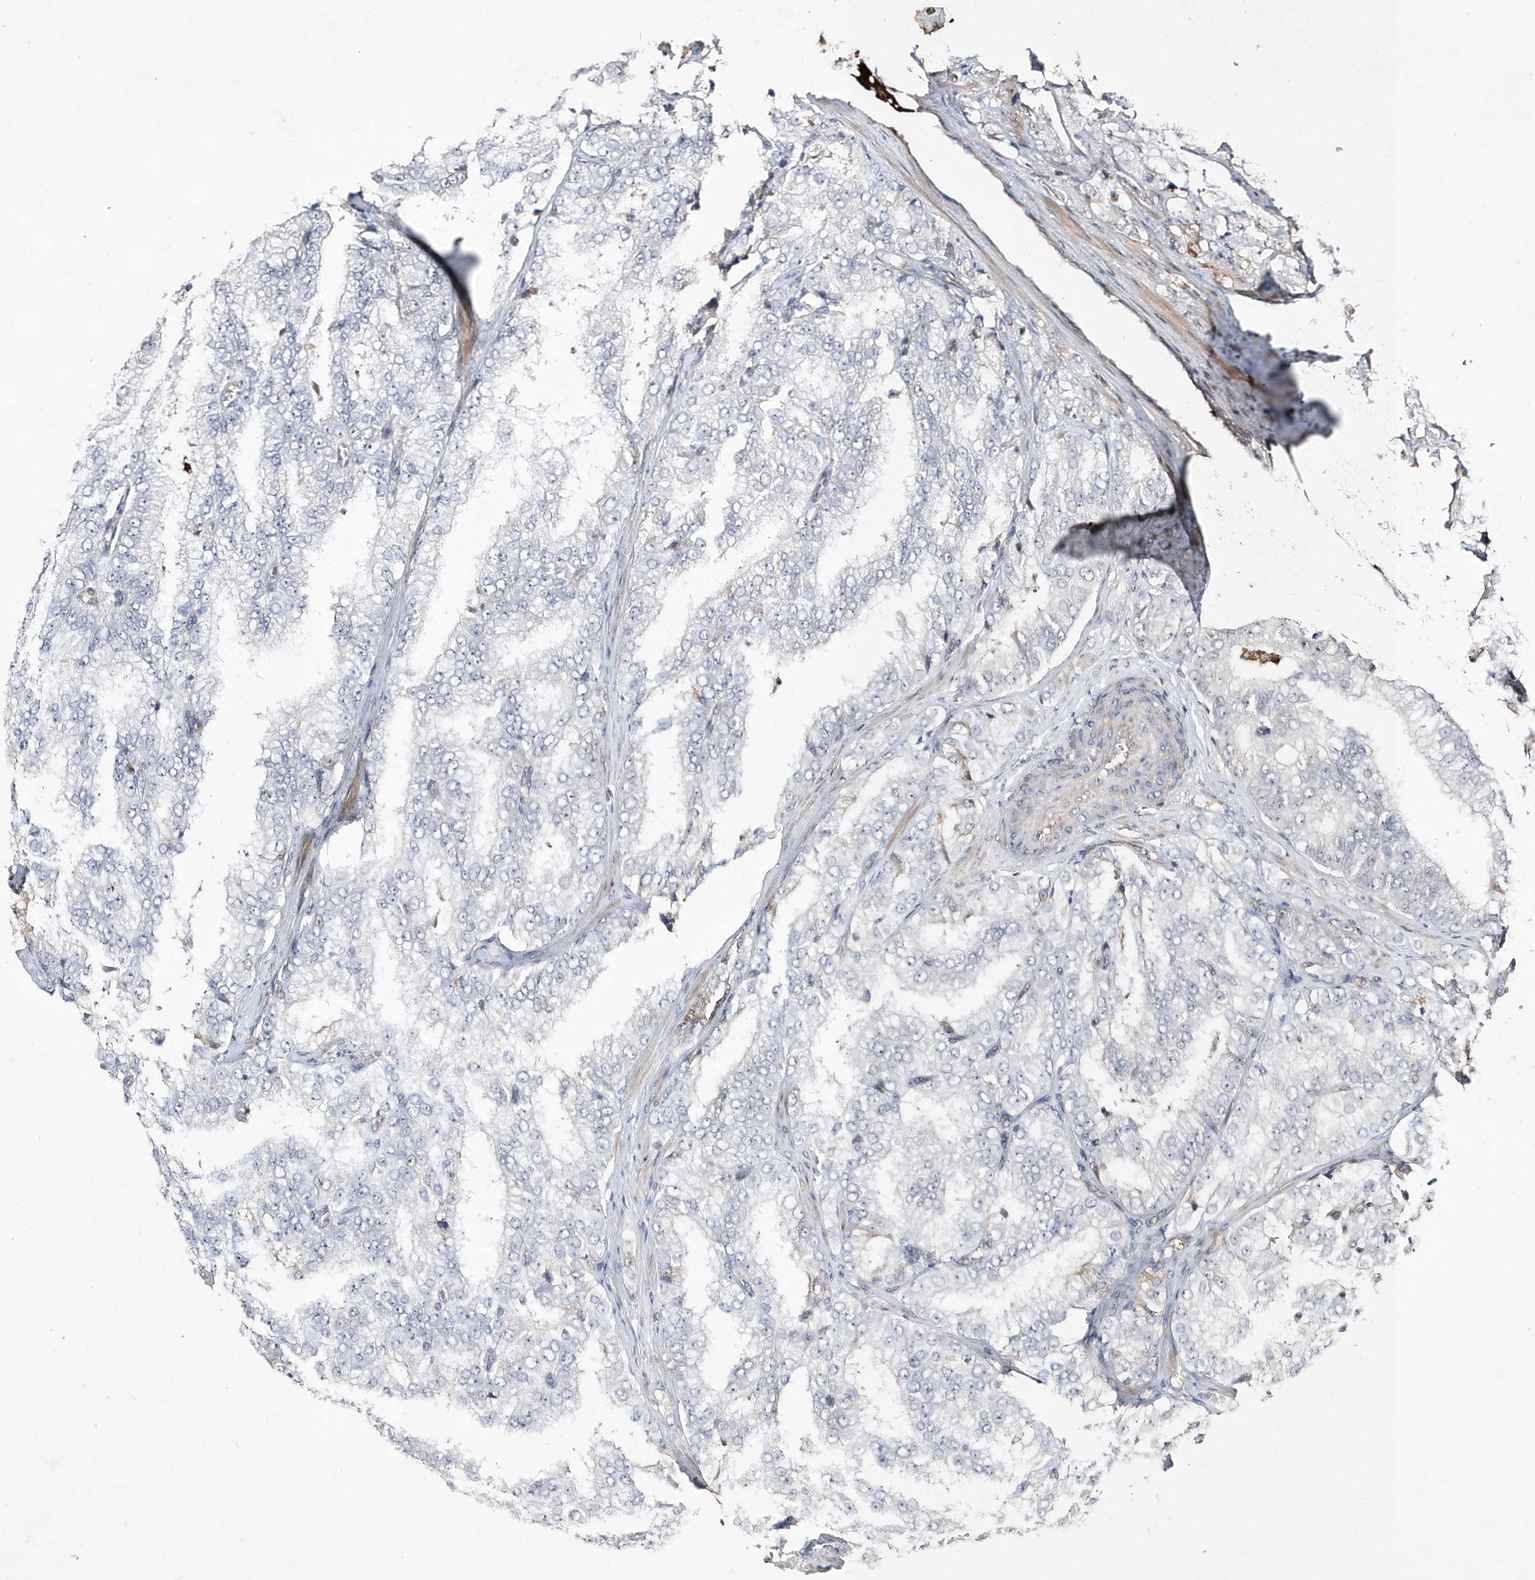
{"staining": {"intensity": "negative", "quantity": "none", "location": "none"}, "tissue": "prostate cancer", "cell_type": "Tumor cells", "image_type": "cancer", "snomed": [{"axis": "morphology", "description": "Adenocarcinoma, High grade"}, {"axis": "topography", "description": "Prostate"}], "caption": "Human prostate cancer stained for a protein using immunohistochemistry demonstrates no expression in tumor cells.", "gene": "TMEM132B", "patient": {"sex": "male", "age": 58}}